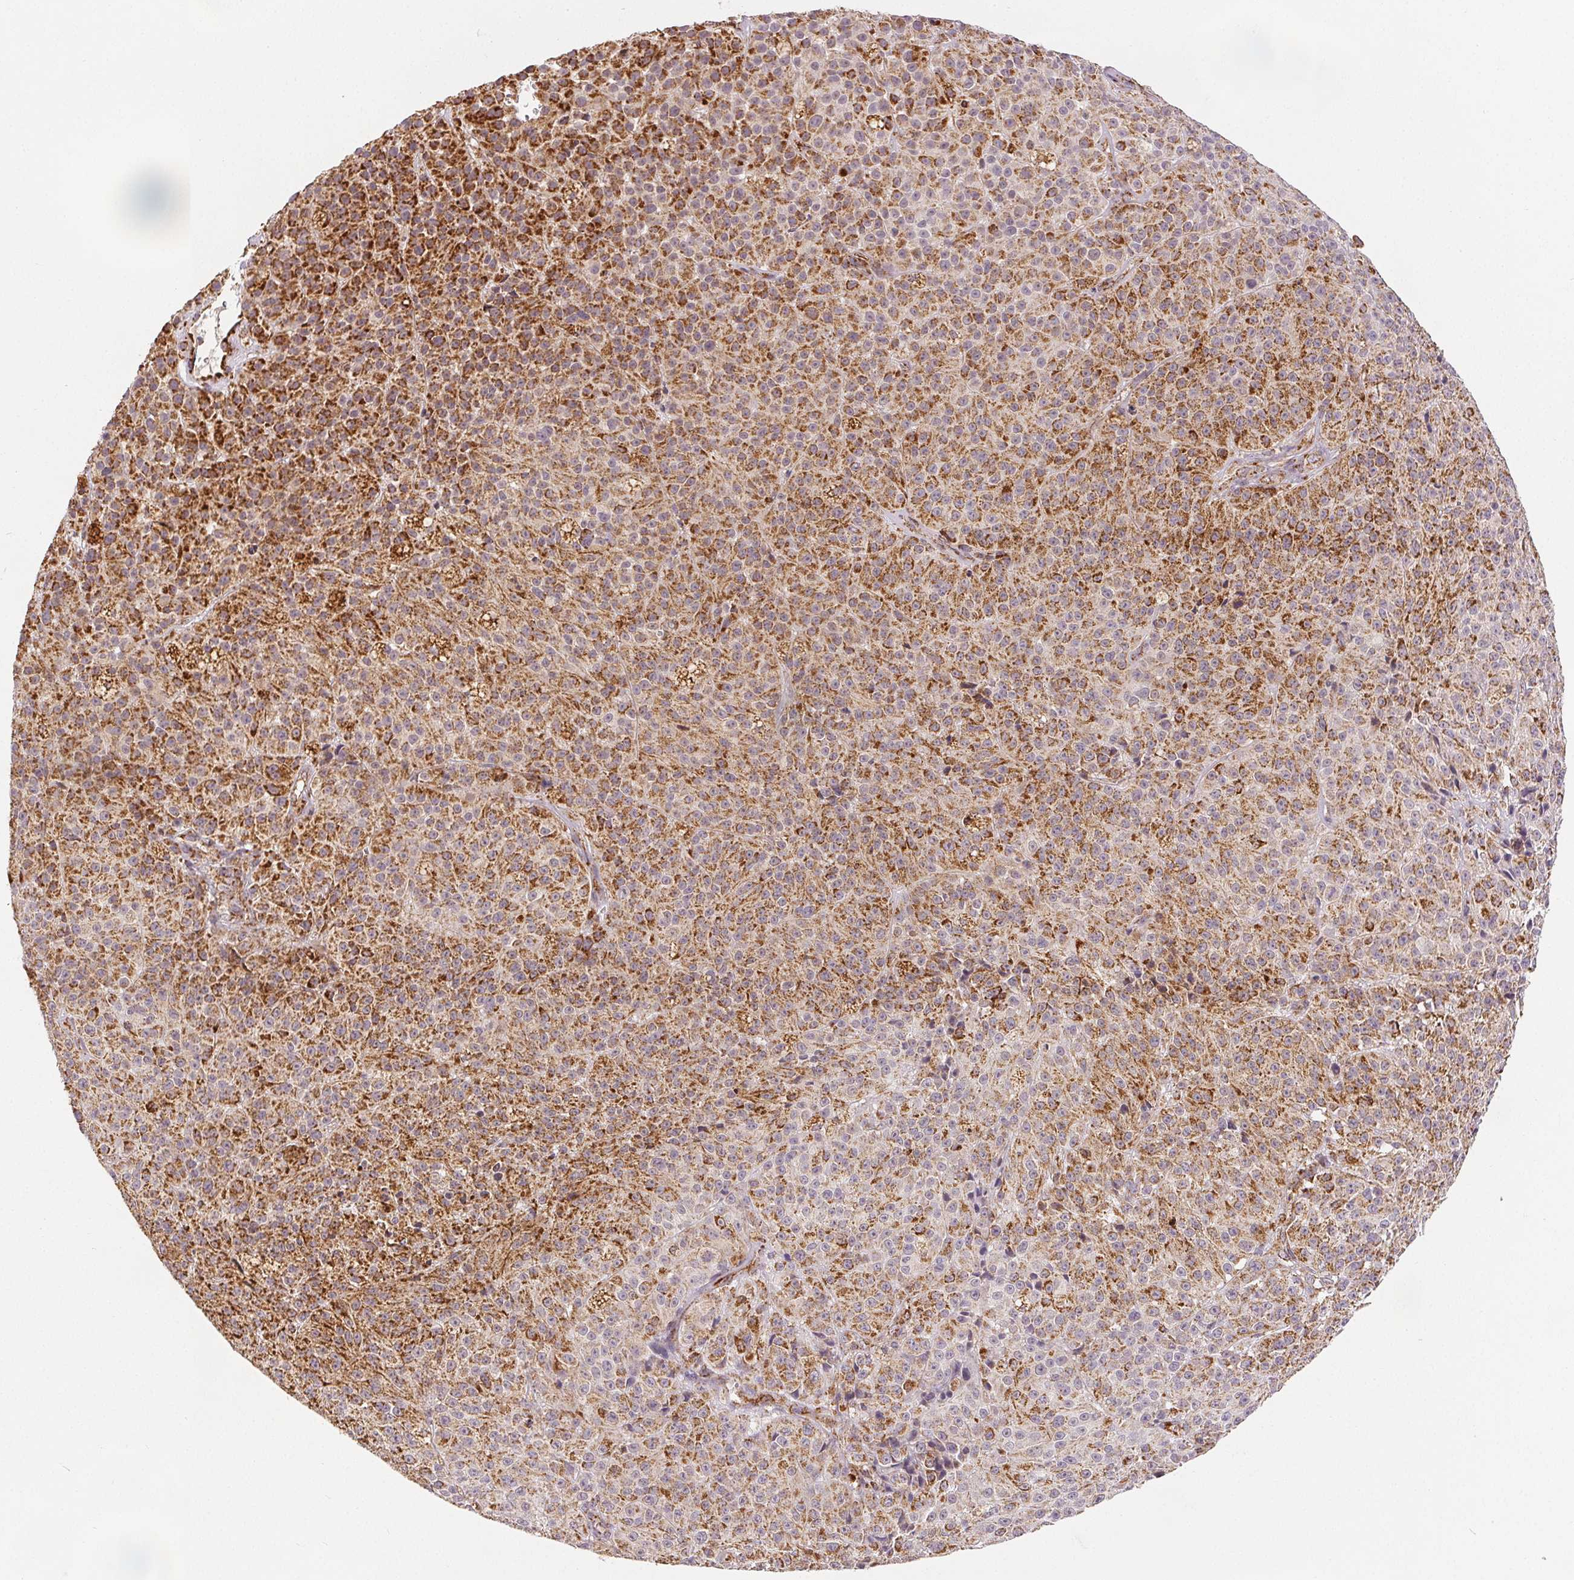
{"staining": {"intensity": "strong", "quantity": ">75%", "location": "cytoplasmic/membranous"}, "tissue": "melanoma", "cell_type": "Tumor cells", "image_type": "cancer", "snomed": [{"axis": "morphology", "description": "Malignant melanoma, NOS"}, {"axis": "topography", "description": "Skin"}], "caption": "Immunohistochemistry (IHC) (DAB) staining of human melanoma exhibits strong cytoplasmic/membranous protein staining in approximately >75% of tumor cells.", "gene": "SDHB", "patient": {"sex": "female", "age": 58}}